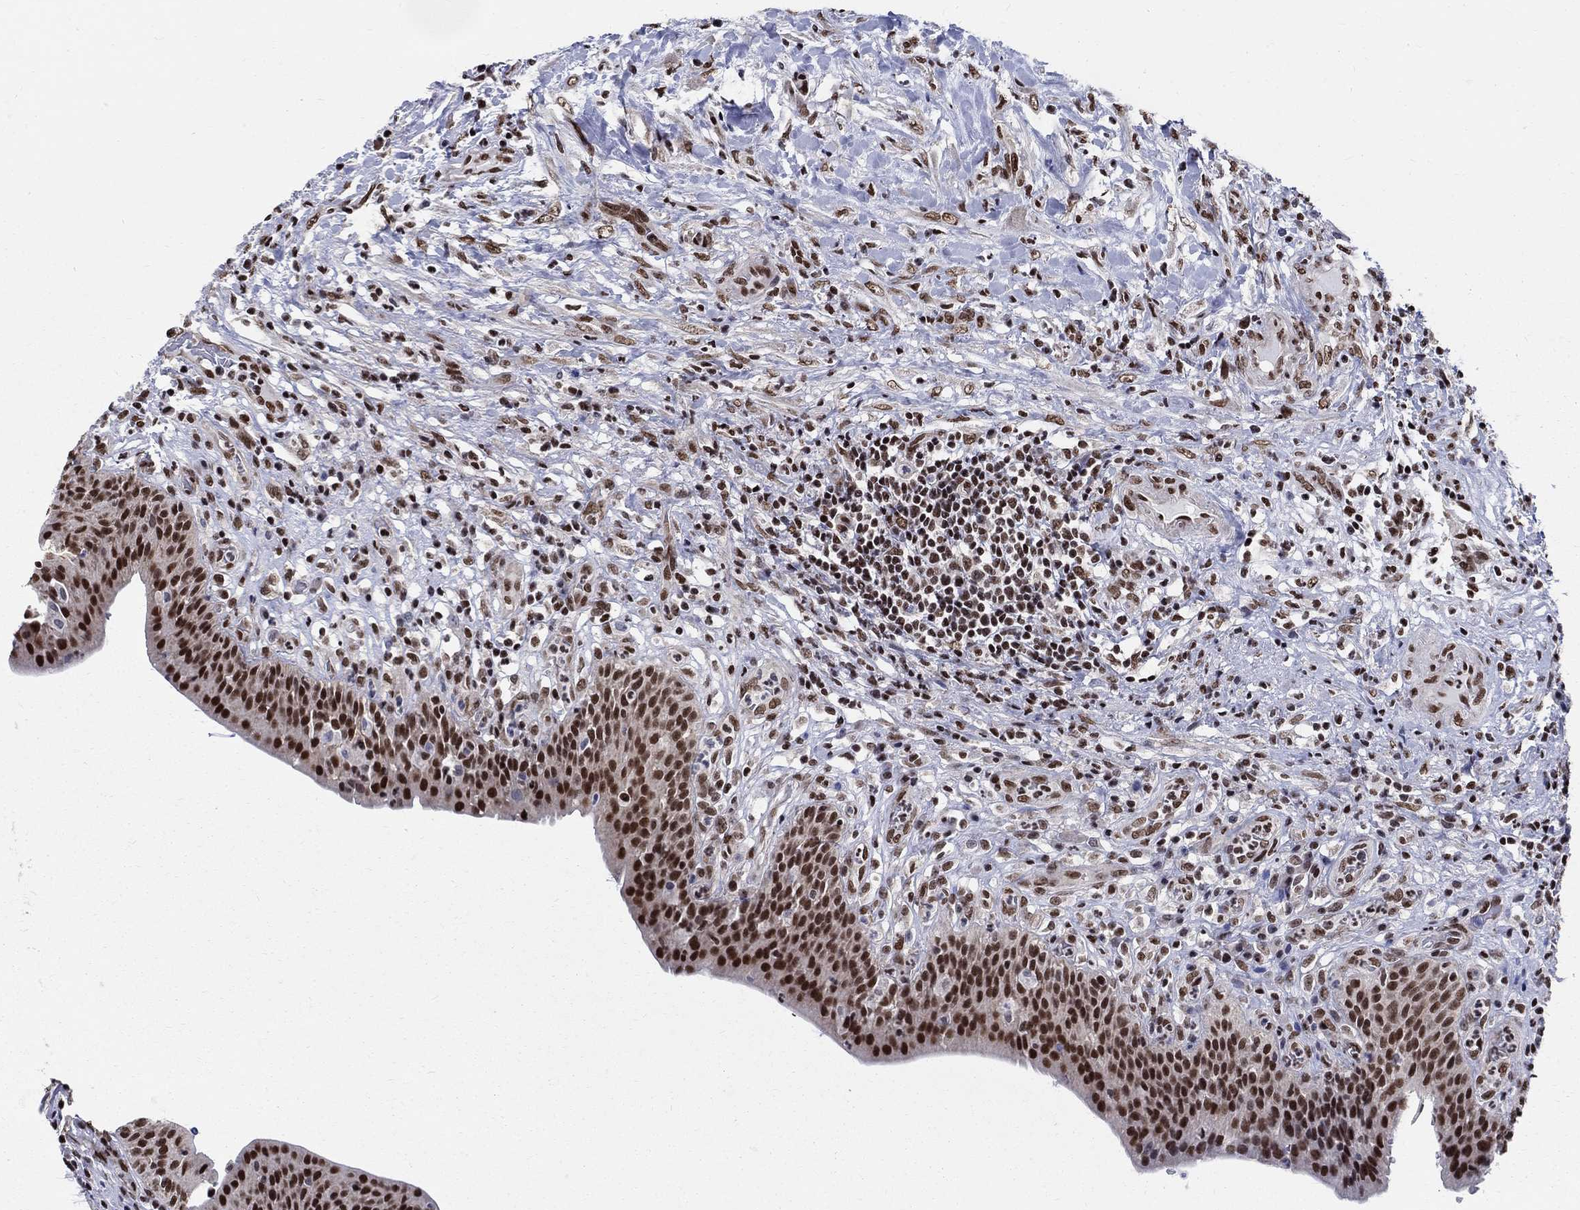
{"staining": {"intensity": "strong", "quantity": ">75%", "location": "nuclear"}, "tissue": "urinary bladder", "cell_type": "Urothelial cells", "image_type": "normal", "snomed": [{"axis": "morphology", "description": "Normal tissue, NOS"}, {"axis": "topography", "description": "Urinary bladder"}], "caption": "Urinary bladder stained with immunohistochemistry (IHC) demonstrates strong nuclear staining in about >75% of urothelial cells.", "gene": "FBXO16", "patient": {"sex": "male", "age": 66}}